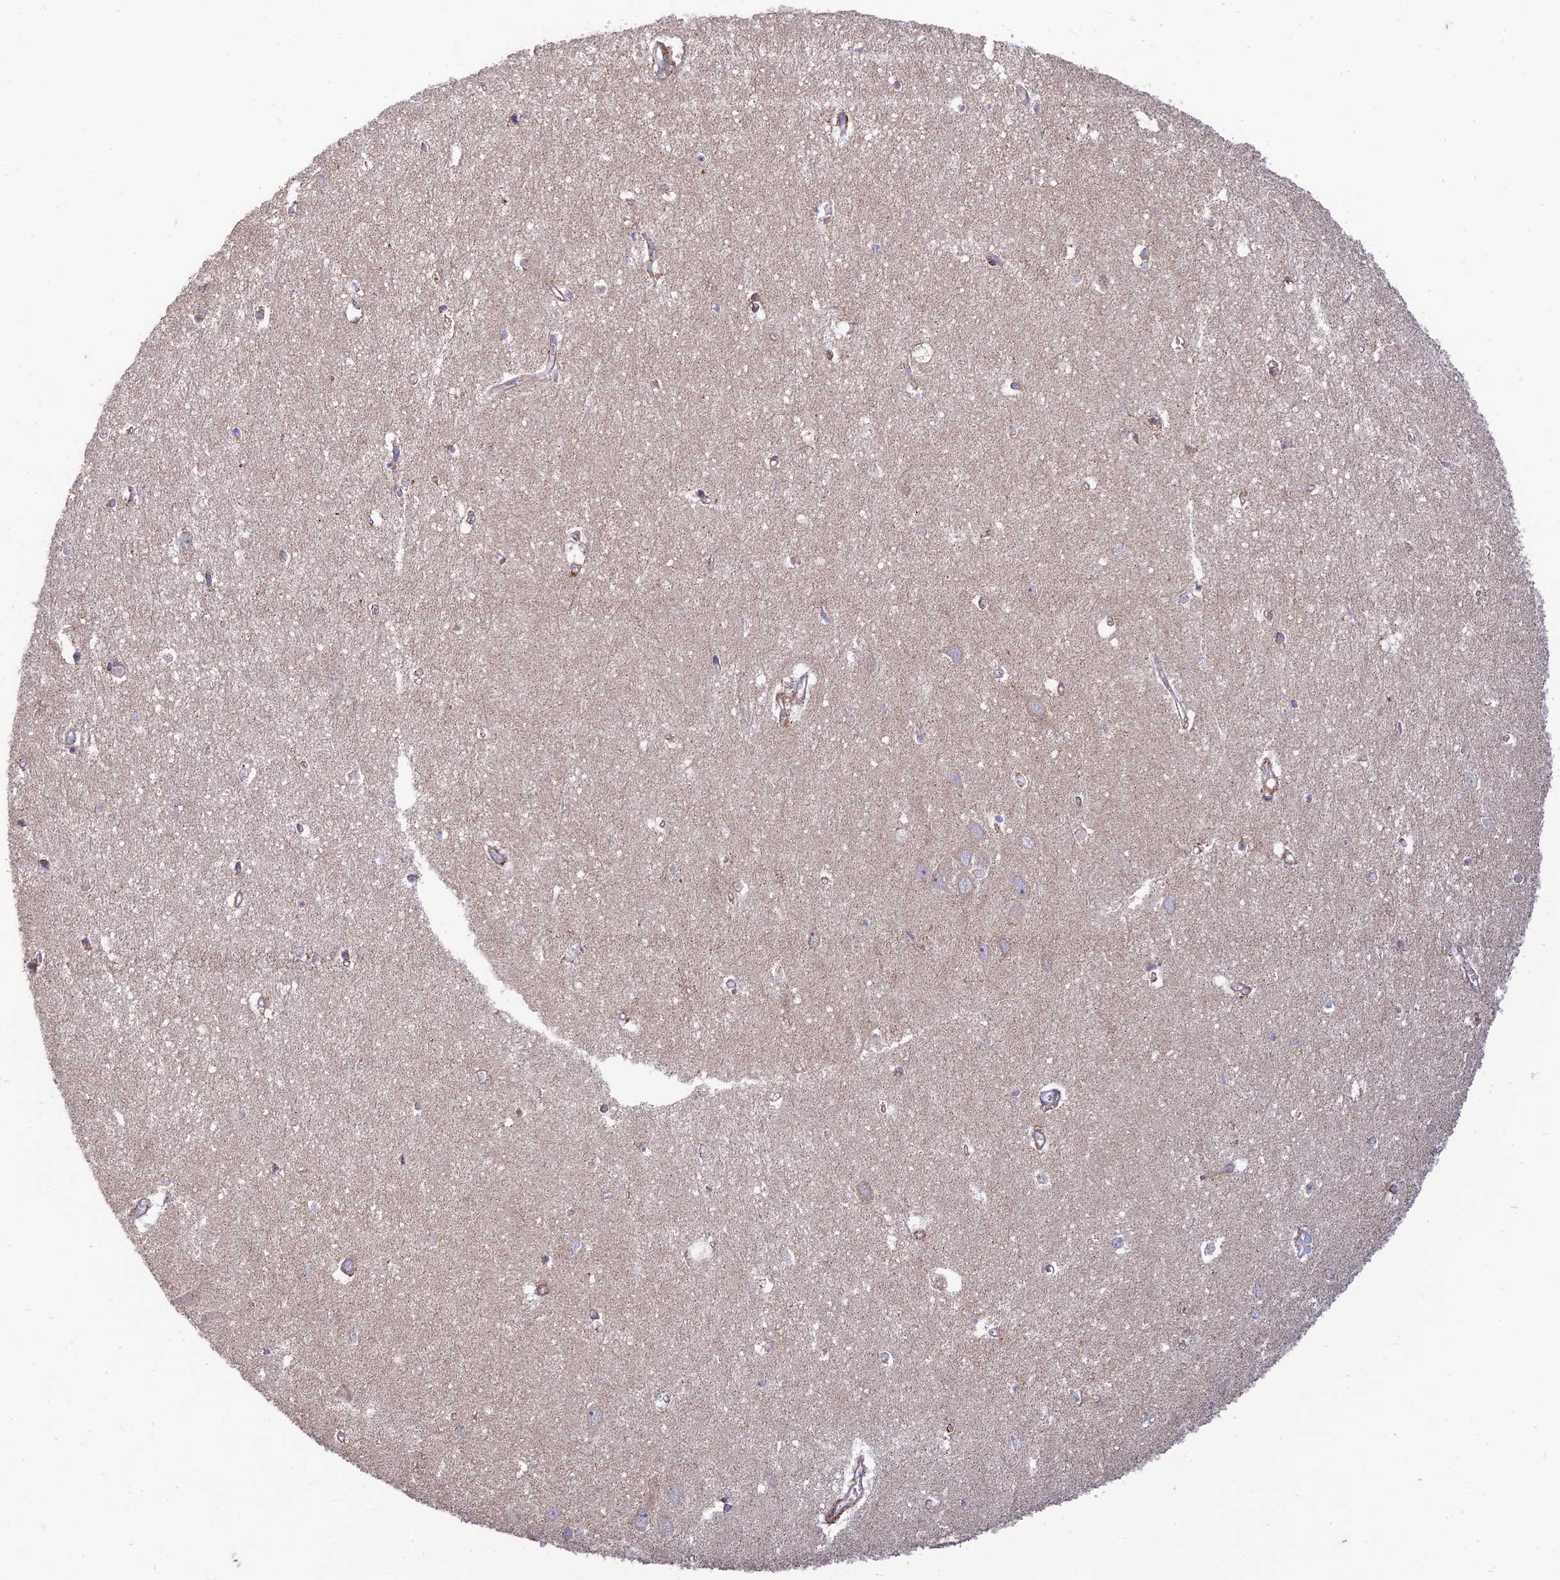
{"staining": {"intensity": "weak", "quantity": "<25%", "location": "cytoplasmic/membranous"}, "tissue": "hippocampus", "cell_type": "Glial cells", "image_type": "normal", "snomed": [{"axis": "morphology", "description": "Normal tissue, NOS"}, {"axis": "topography", "description": "Hippocampus"}], "caption": "Glial cells are negative for brown protein staining in normal hippocampus. (DAB (3,3'-diaminobenzidine) immunohistochemistry (IHC) with hematoxylin counter stain).", "gene": "RCN3", "patient": {"sex": "female", "age": 64}}